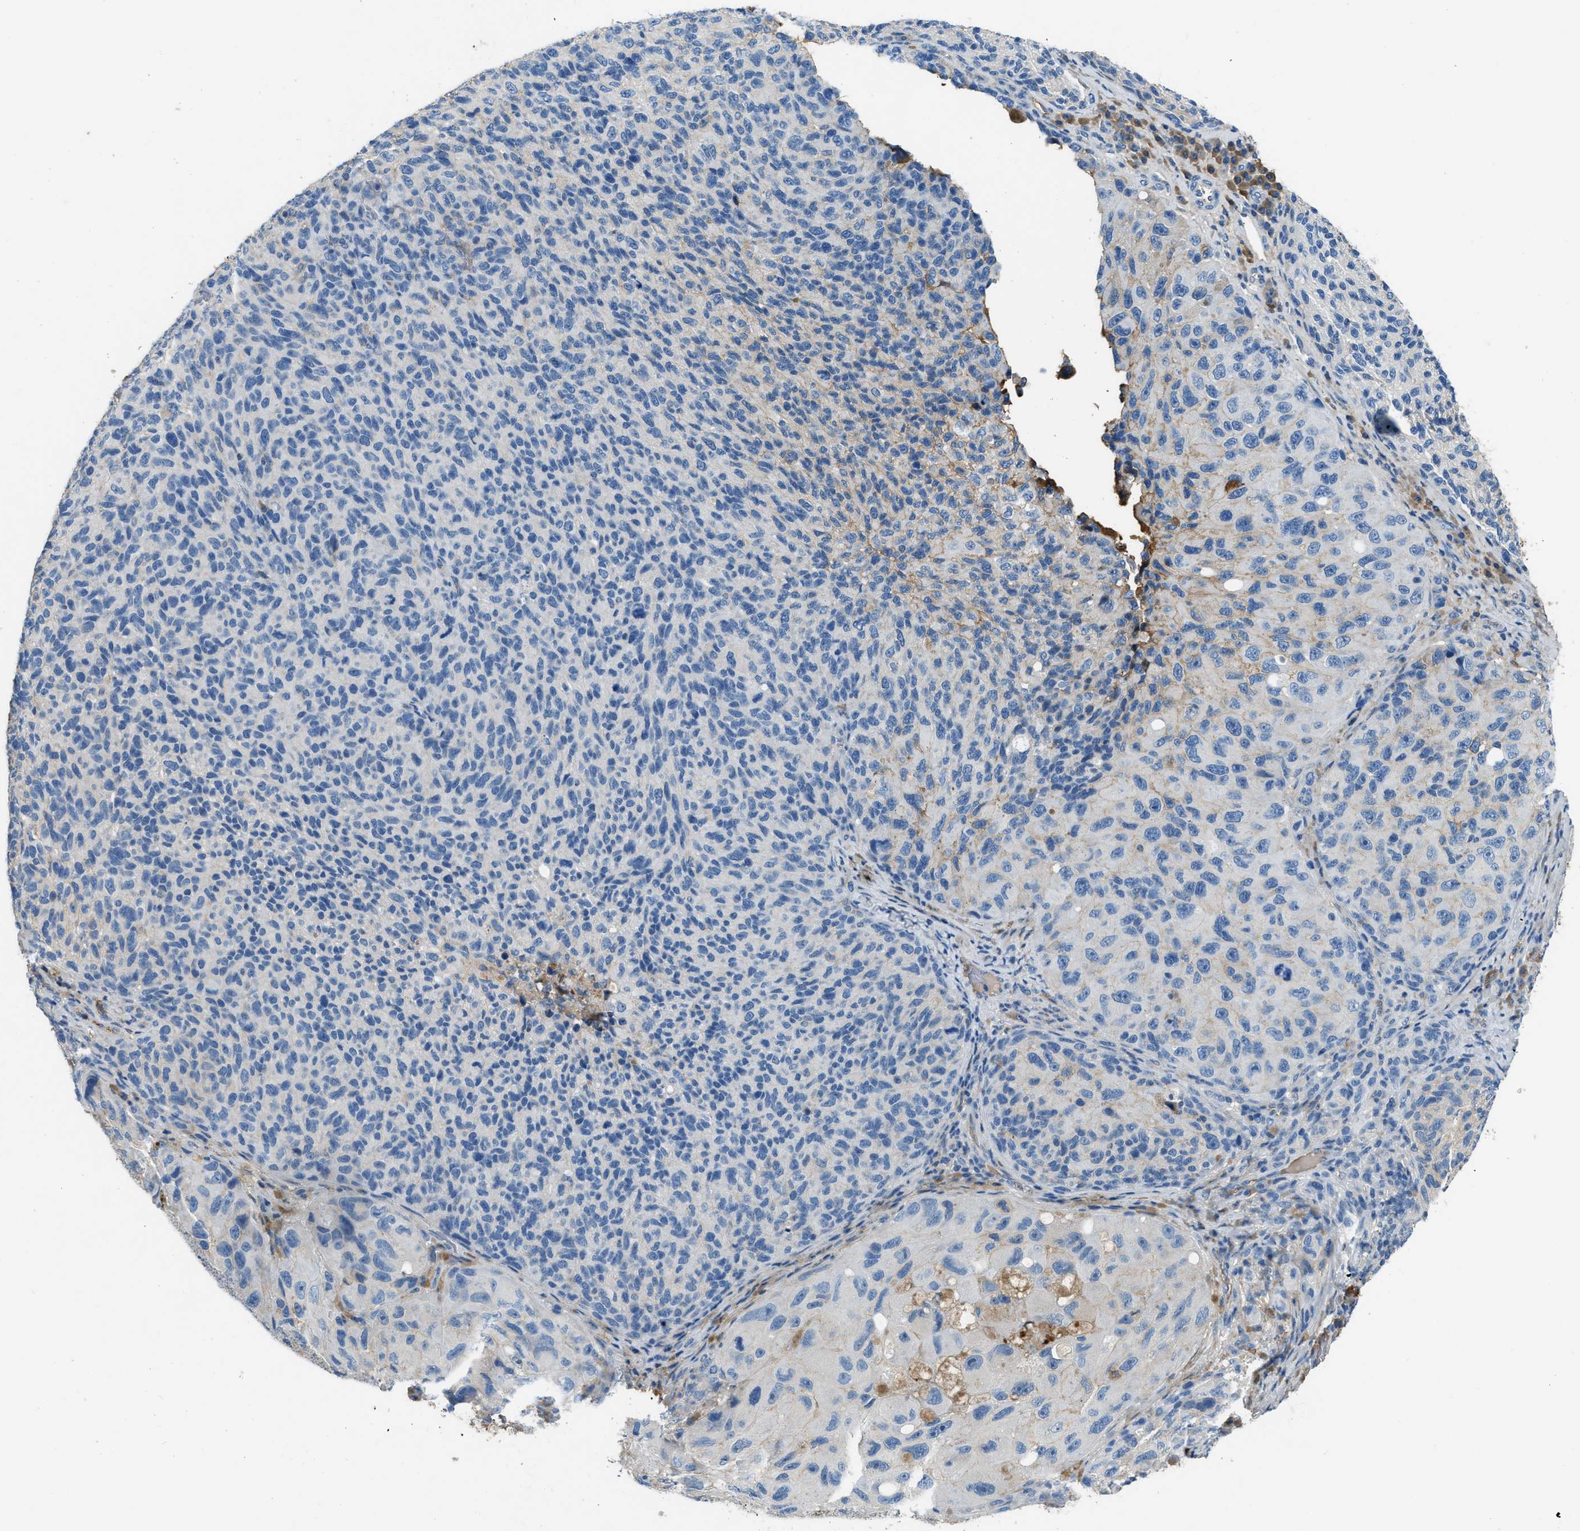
{"staining": {"intensity": "weak", "quantity": "<25%", "location": "cytoplasmic/membranous"}, "tissue": "melanoma", "cell_type": "Tumor cells", "image_type": "cancer", "snomed": [{"axis": "morphology", "description": "Malignant melanoma, NOS"}, {"axis": "topography", "description": "Skin"}], "caption": "IHC image of human malignant melanoma stained for a protein (brown), which reveals no positivity in tumor cells.", "gene": "STC1", "patient": {"sex": "female", "age": 73}}